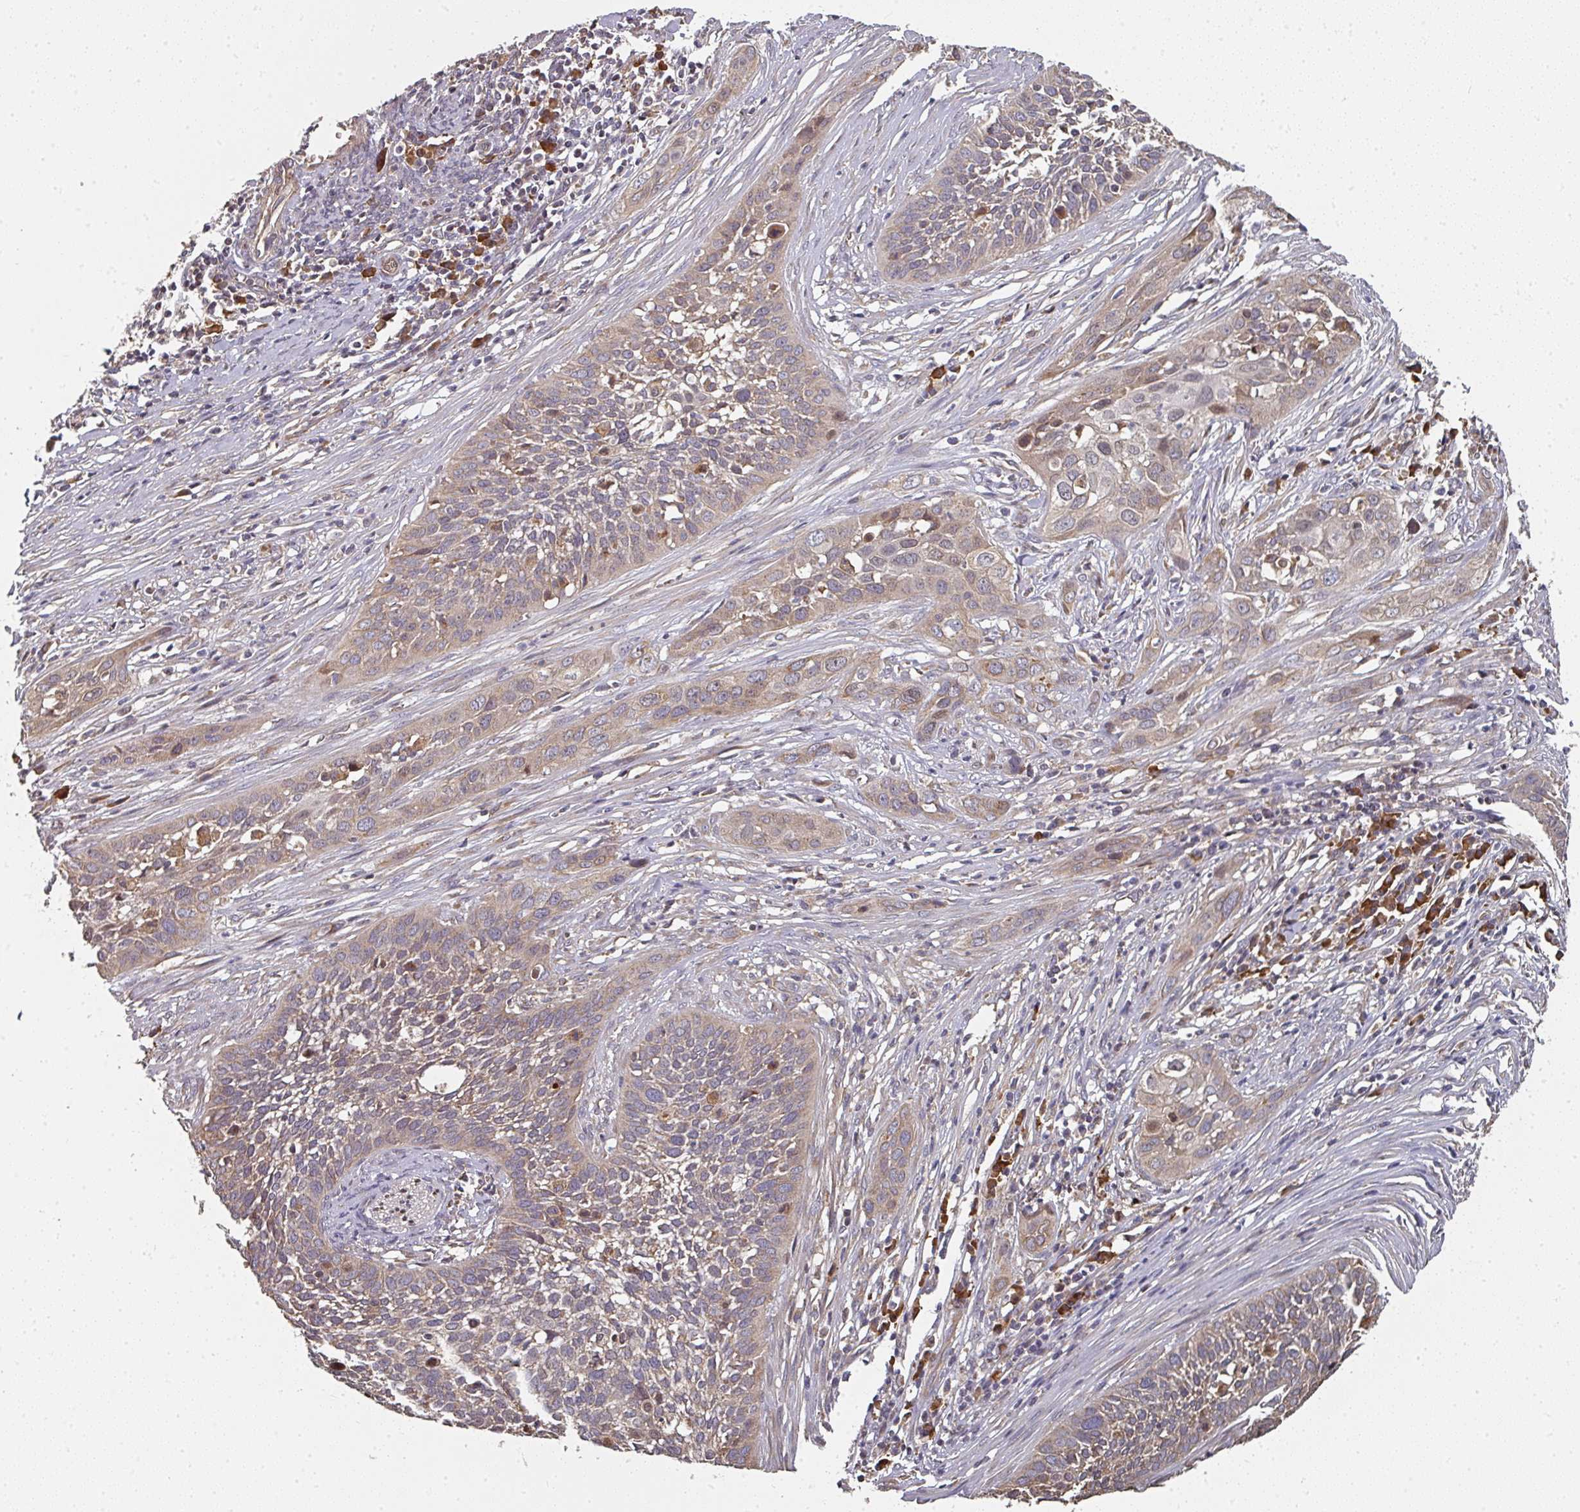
{"staining": {"intensity": "weak", "quantity": ">75%", "location": "cytoplasmic/membranous"}, "tissue": "cervical cancer", "cell_type": "Tumor cells", "image_type": "cancer", "snomed": [{"axis": "morphology", "description": "Squamous cell carcinoma, NOS"}, {"axis": "topography", "description": "Cervix"}], "caption": "Squamous cell carcinoma (cervical) was stained to show a protein in brown. There is low levels of weak cytoplasmic/membranous expression in approximately >75% of tumor cells.", "gene": "EDEM2", "patient": {"sex": "female", "age": 34}}